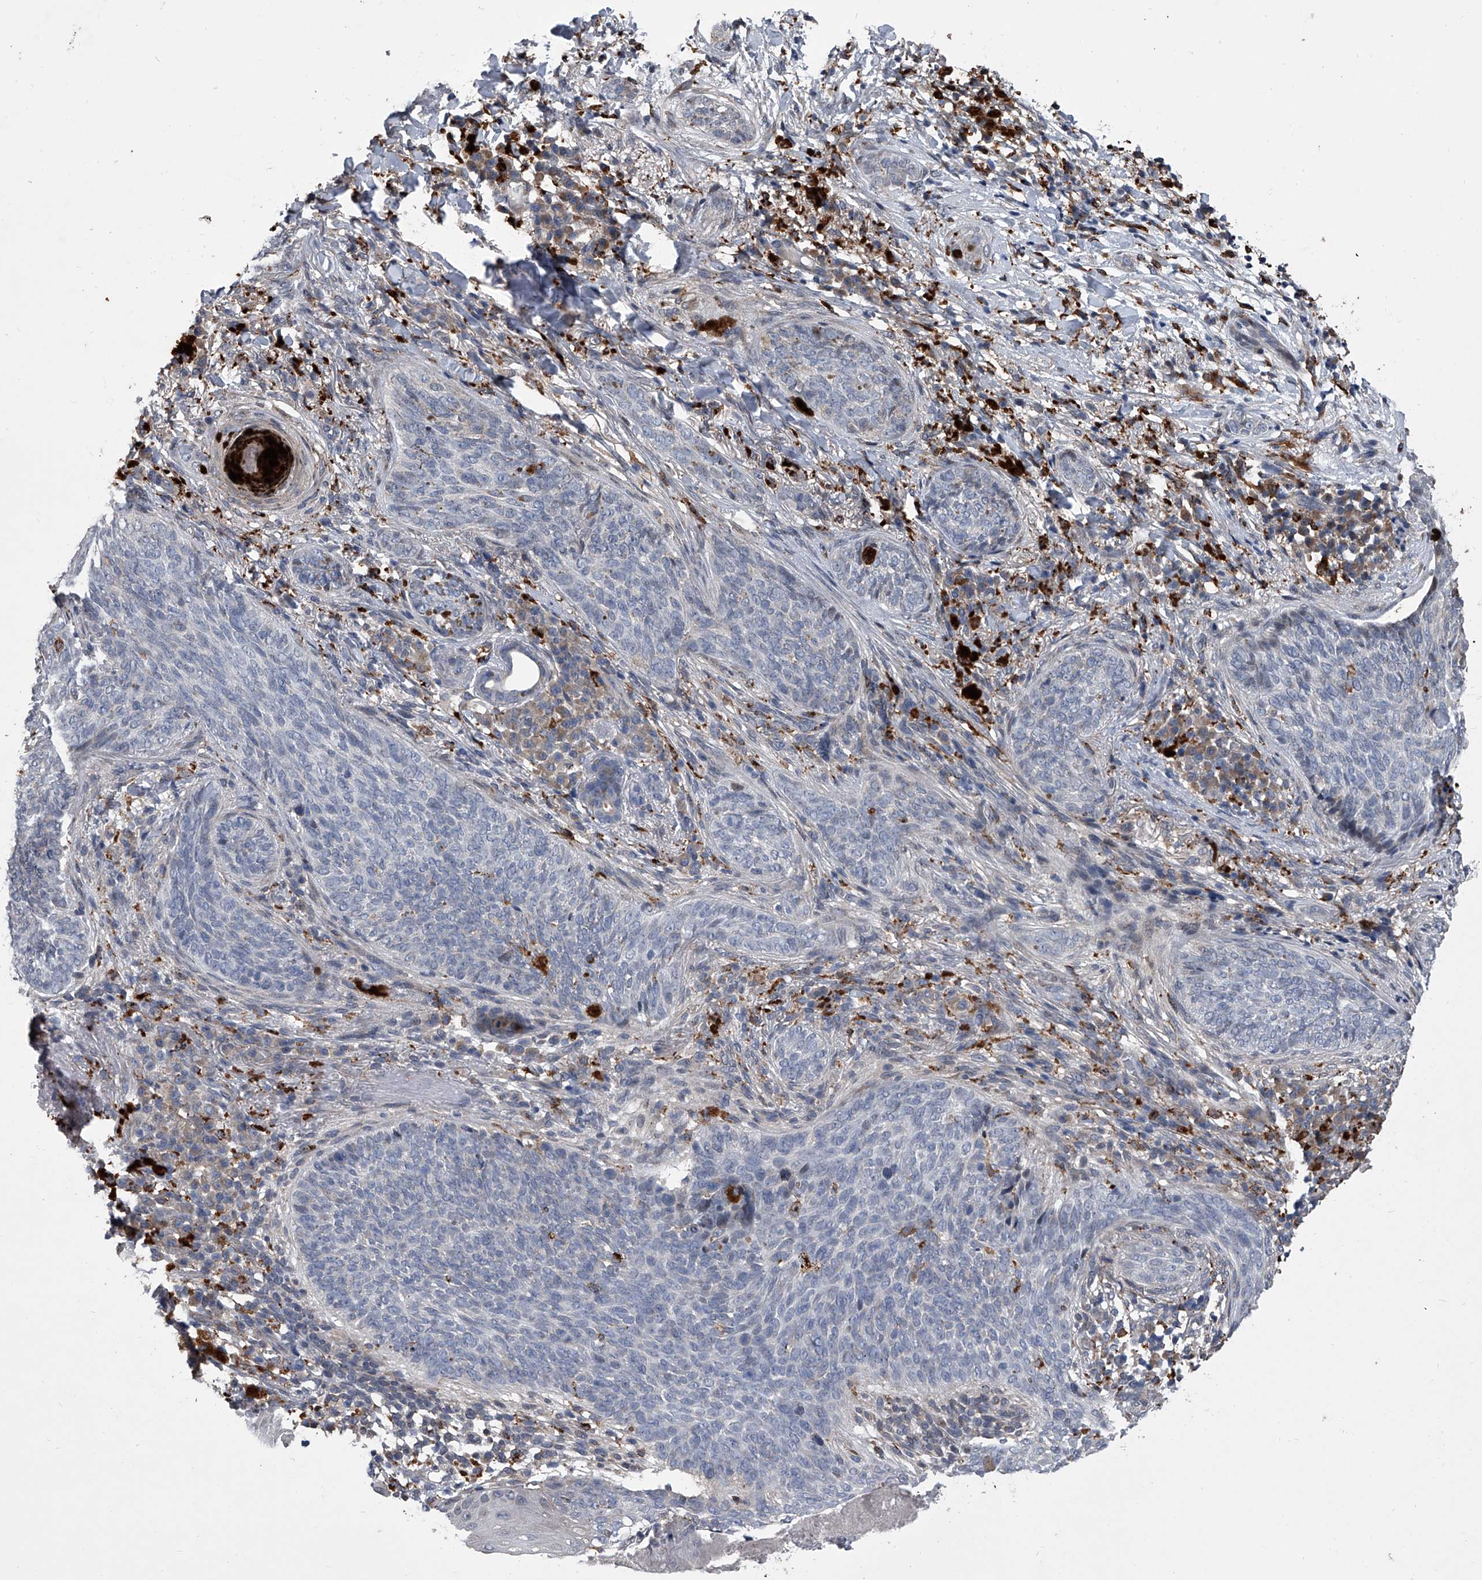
{"staining": {"intensity": "negative", "quantity": "none", "location": "none"}, "tissue": "skin cancer", "cell_type": "Tumor cells", "image_type": "cancer", "snomed": [{"axis": "morphology", "description": "Basal cell carcinoma"}, {"axis": "topography", "description": "Skin"}], "caption": "There is no significant expression in tumor cells of skin basal cell carcinoma.", "gene": "TRIM8", "patient": {"sex": "male", "age": 85}}